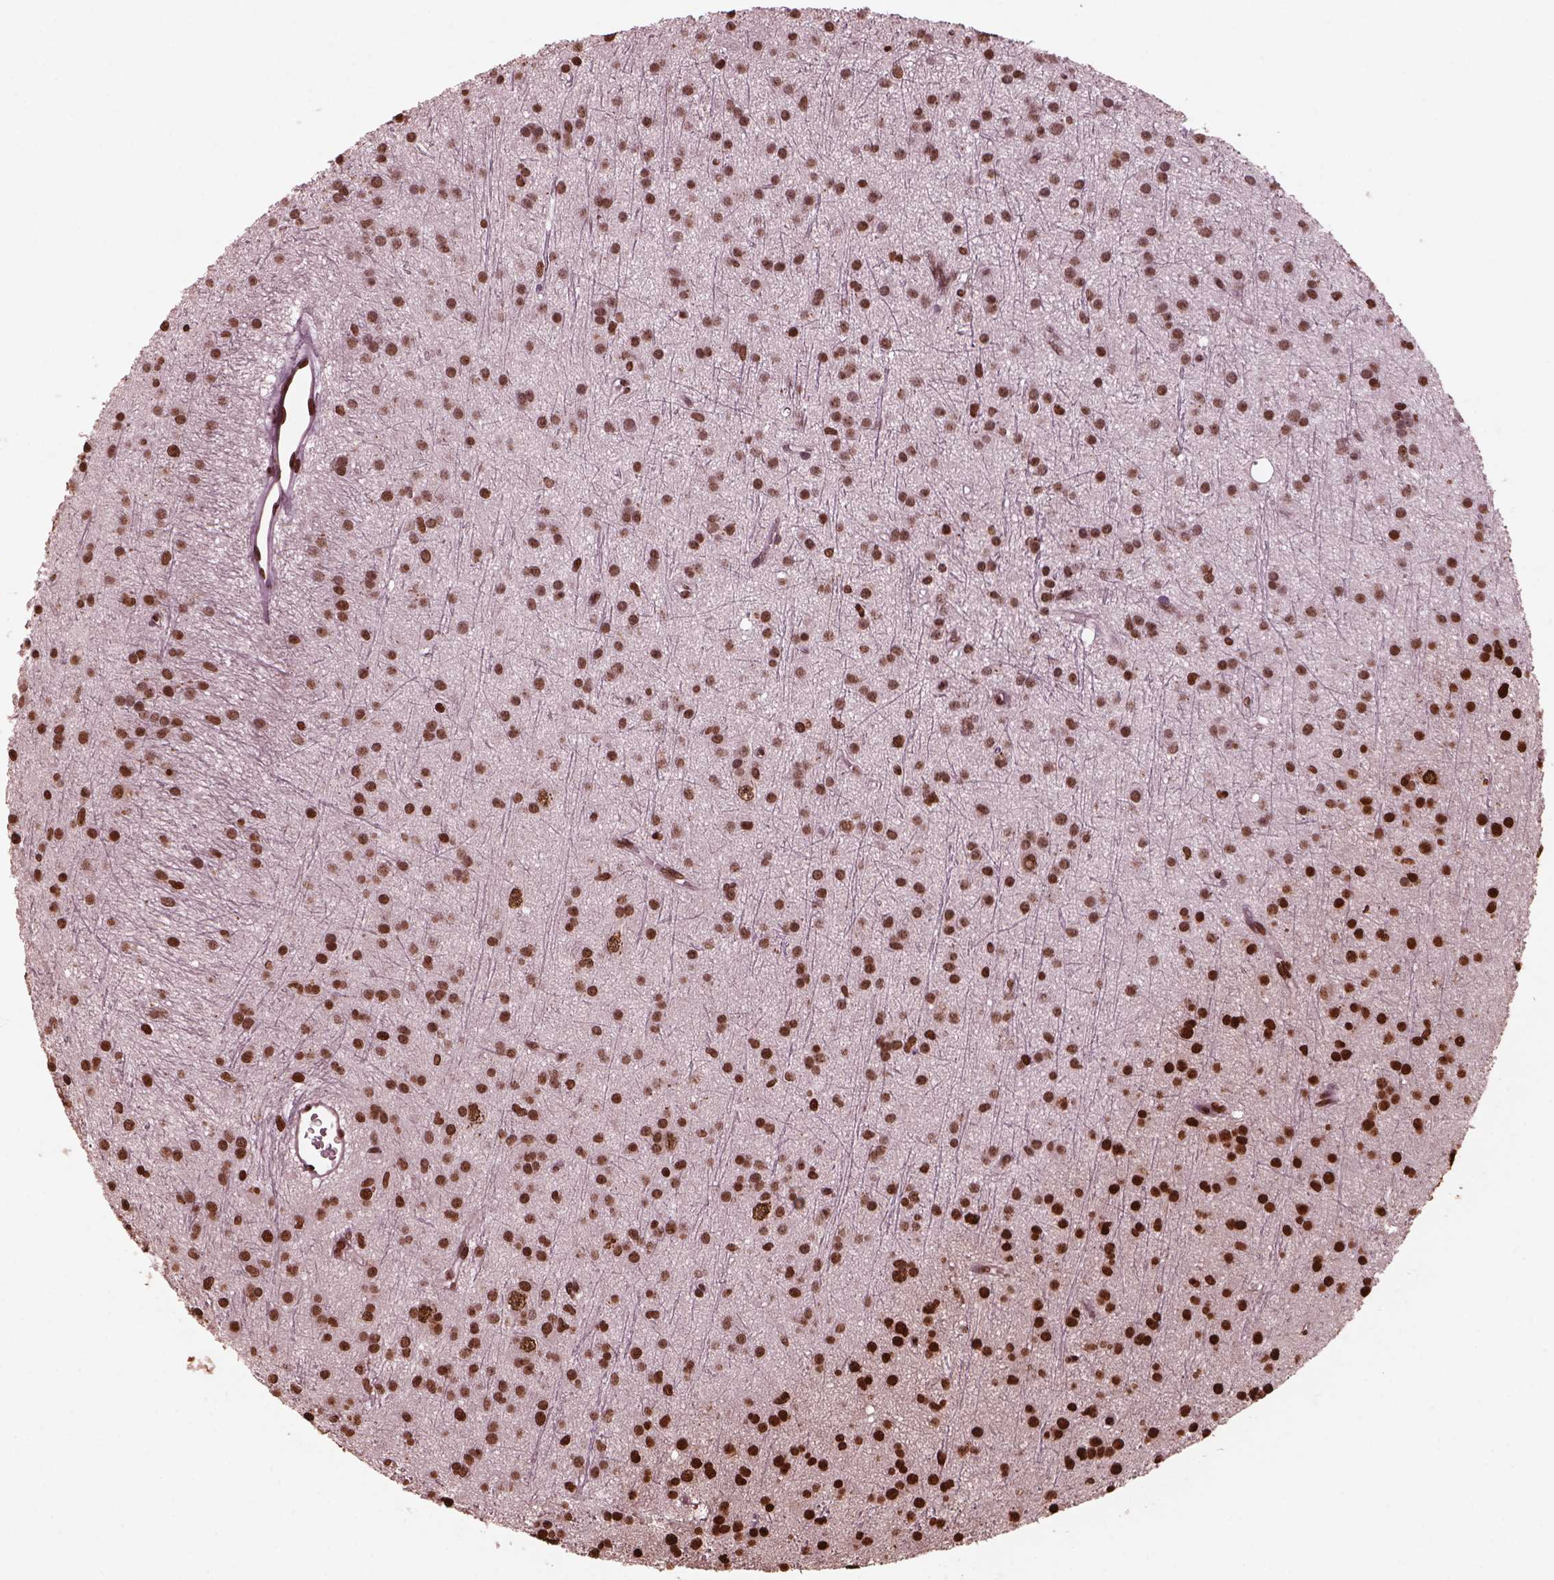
{"staining": {"intensity": "strong", "quantity": ">75%", "location": "nuclear"}, "tissue": "glioma", "cell_type": "Tumor cells", "image_type": "cancer", "snomed": [{"axis": "morphology", "description": "Glioma, malignant, Low grade"}, {"axis": "topography", "description": "Brain"}], "caption": "This is an image of immunohistochemistry (IHC) staining of malignant glioma (low-grade), which shows strong staining in the nuclear of tumor cells.", "gene": "NSD1", "patient": {"sex": "male", "age": 27}}